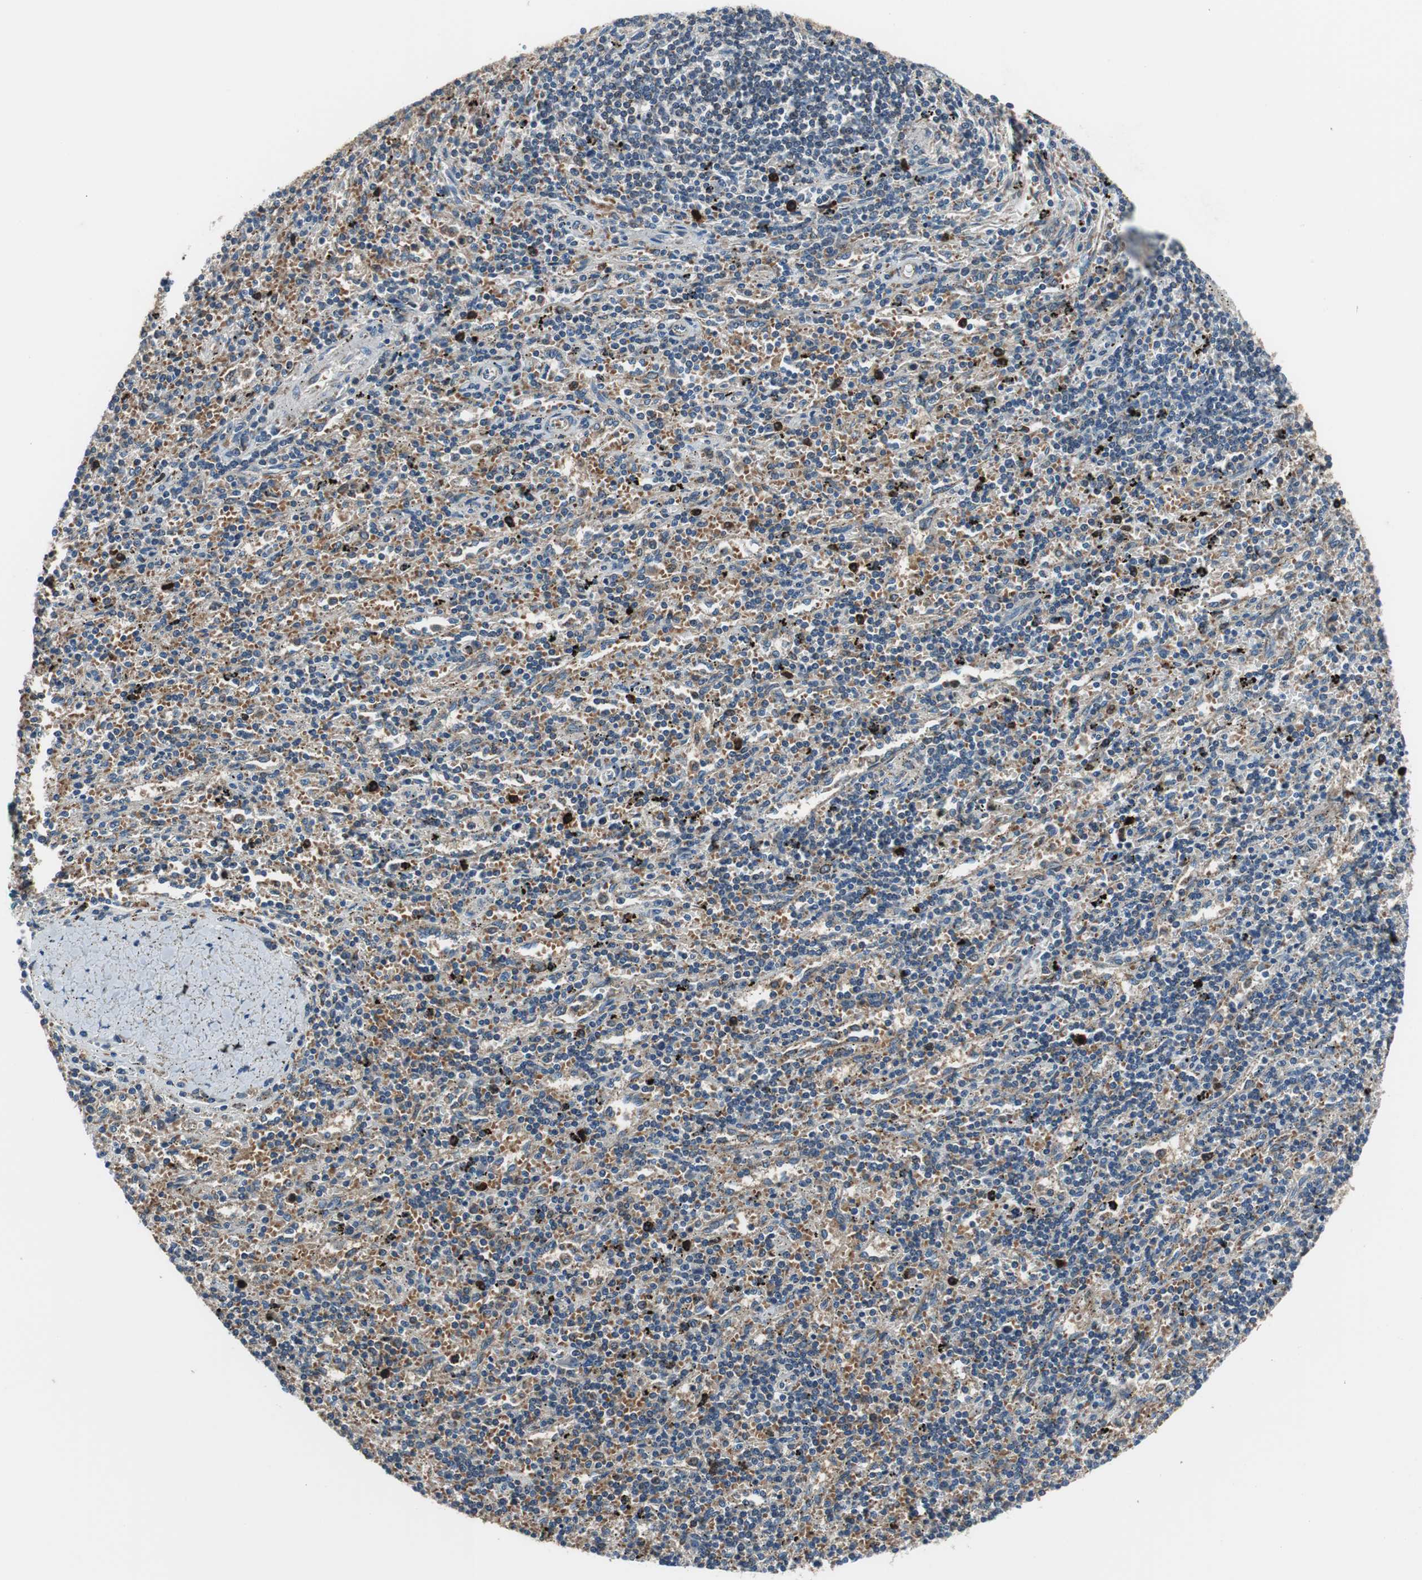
{"staining": {"intensity": "weak", "quantity": "25%-75%", "location": "cytoplasmic/membranous"}, "tissue": "lymphoma", "cell_type": "Tumor cells", "image_type": "cancer", "snomed": [{"axis": "morphology", "description": "Malignant lymphoma, non-Hodgkin's type, Low grade"}, {"axis": "topography", "description": "Spleen"}], "caption": "IHC photomicrograph of human lymphoma stained for a protein (brown), which shows low levels of weak cytoplasmic/membranous expression in approximately 25%-75% of tumor cells.", "gene": "PI4KB", "patient": {"sex": "male", "age": 76}}